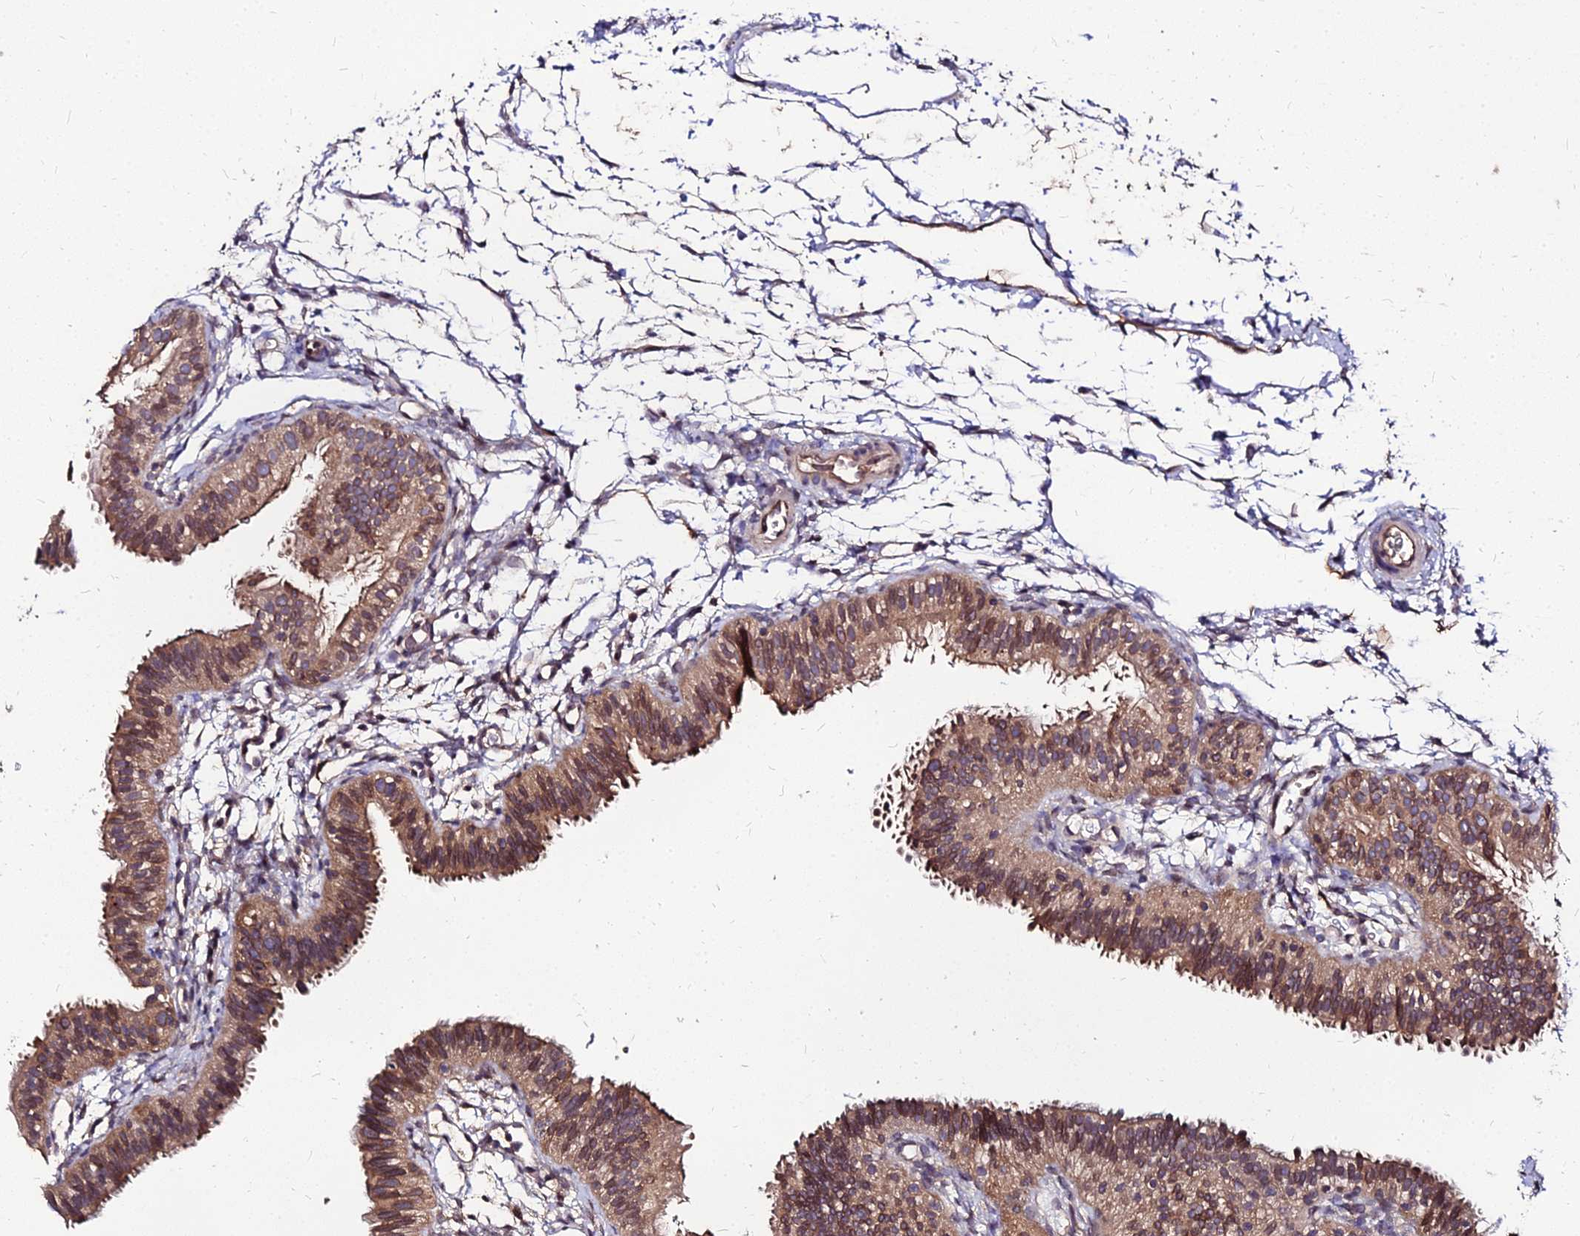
{"staining": {"intensity": "strong", "quantity": ">75%", "location": "cytoplasmic/membranous,nuclear"}, "tissue": "fallopian tube", "cell_type": "Glandular cells", "image_type": "normal", "snomed": [{"axis": "morphology", "description": "Normal tissue, NOS"}, {"axis": "topography", "description": "Fallopian tube"}], "caption": "Protein staining demonstrates strong cytoplasmic/membranous,nuclear expression in approximately >75% of glandular cells in benign fallopian tube. Using DAB (3,3'-diaminobenzidine) (brown) and hematoxylin (blue) stains, captured at high magnification using brightfield microscopy.", "gene": "PDE4D", "patient": {"sex": "female", "age": 35}}